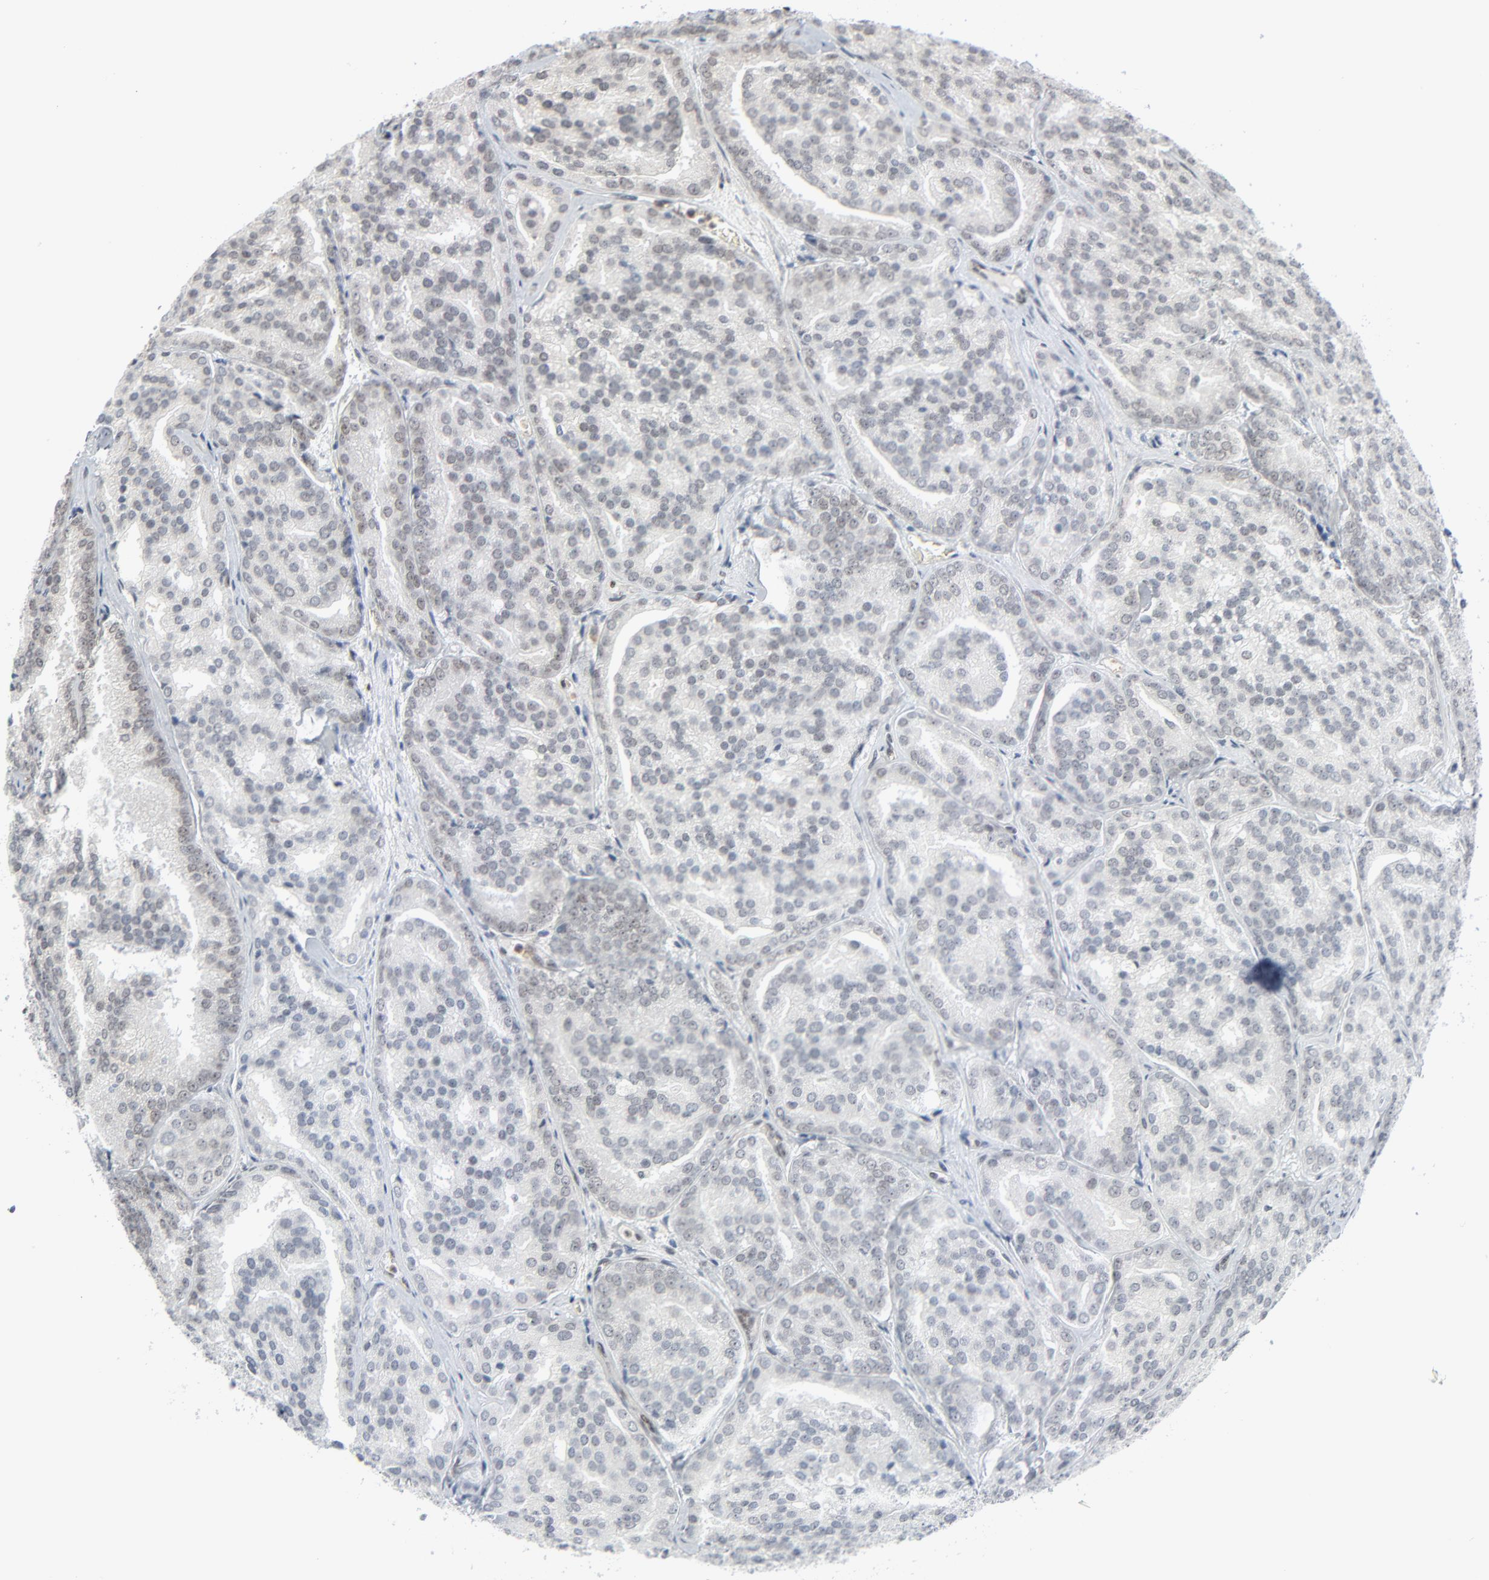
{"staining": {"intensity": "weak", "quantity": "<25%", "location": "nuclear"}, "tissue": "prostate cancer", "cell_type": "Tumor cells", "image_type": "cancer", "snomed": [{"axis": "morphology", "description": "Adenocarcinoma, High grade"}, {"axis": "topography", "description": "Prostate"}], "caption": "Immunohistochemistry (IHC) of human prostate cancer (high-grade adenocarcinoma) displays no expression in tumor cells.", "gene": "CUX1", "patient": {"sex": "male", "age": 64}}